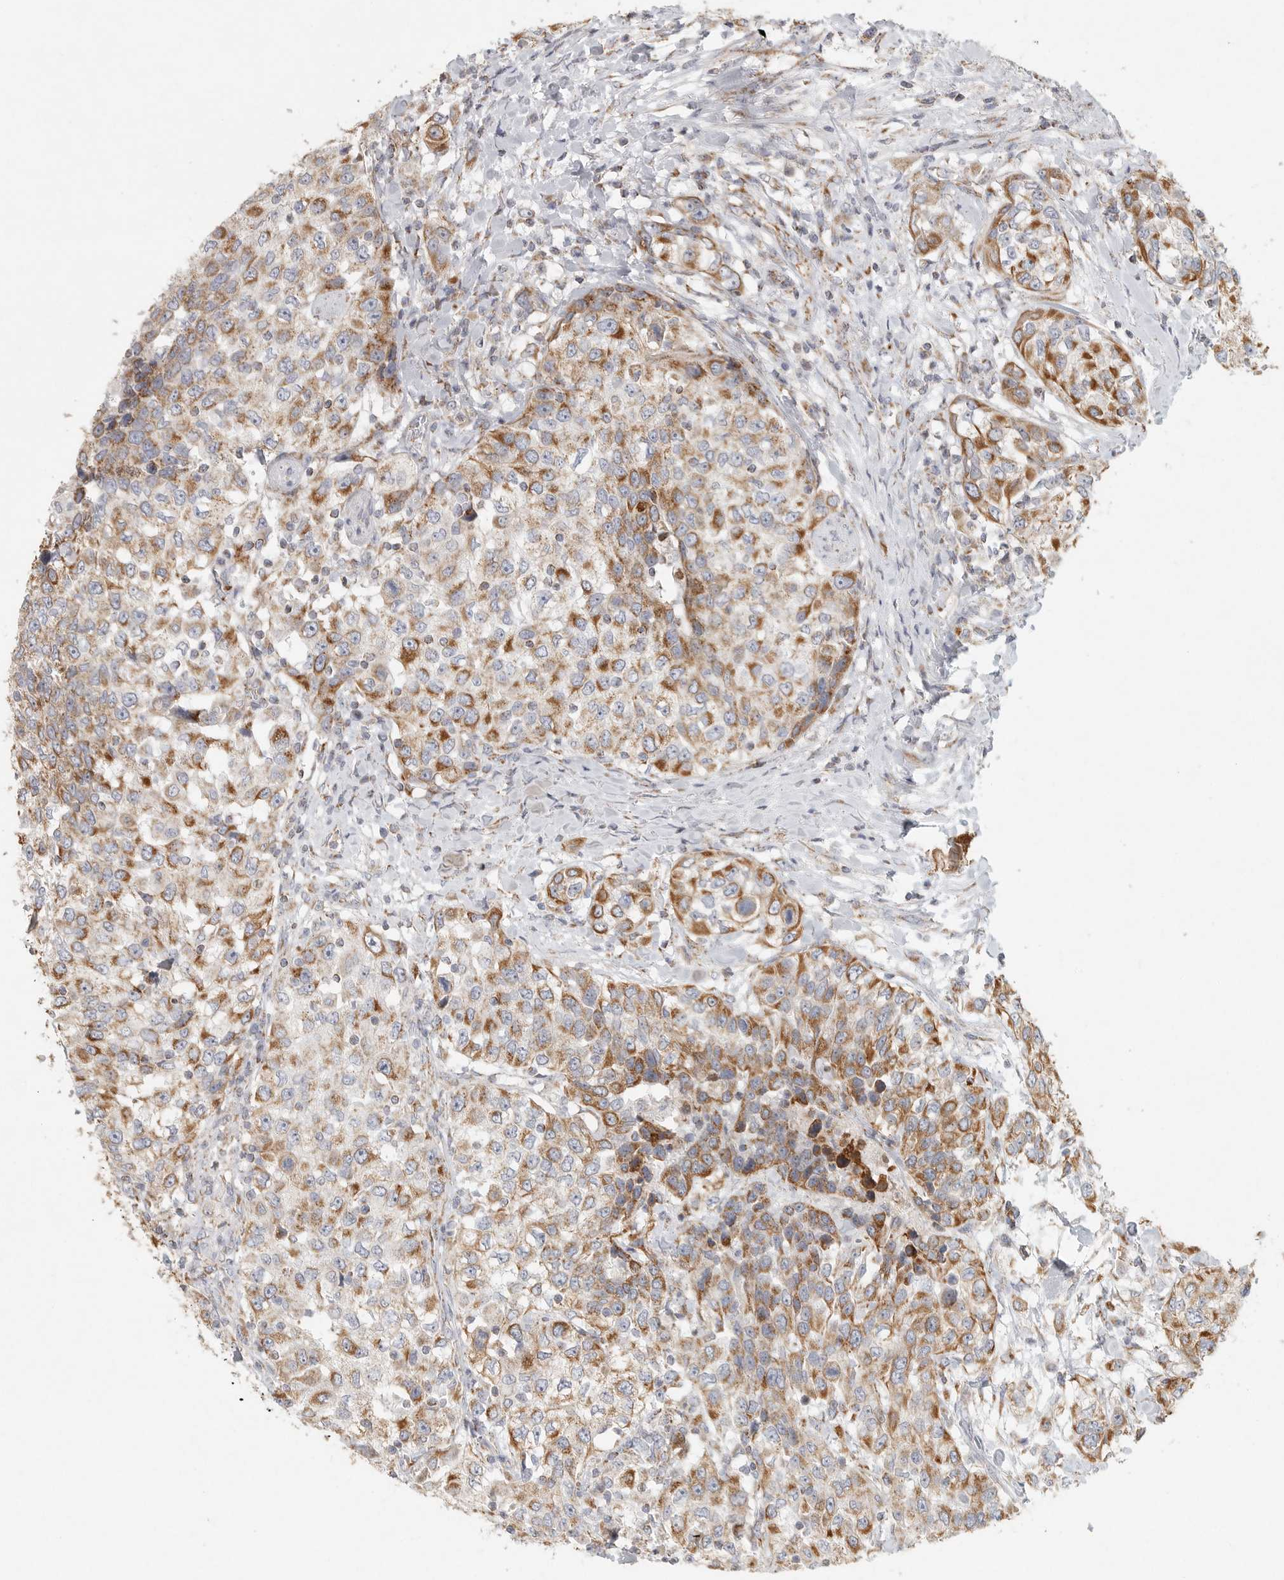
{"staining": {"intensity": "moderate", "quantity": ">75%", "location": "cytoplasmic/membranous"}, "tissue": "urothelial cancer", "cell_type": "Tumor cells", "image_type": "cancer", "snomed": [{"axis": "morphology", "description": "Urothelial carcinoma, High grade"}, {"axis": "topography", "description": "Urinary bladder"}], "caption": "Protein expression analysis of human urothelial carcinoma (high-grade) reveals moderate cytoplasmic/membranous staining in about >75% of tumor cells. (brown staining indicates protein expression, while blue staining denotes nuclei).", "gene": "SLC25A26", "patient": {"sex": "female", "age": 80}}